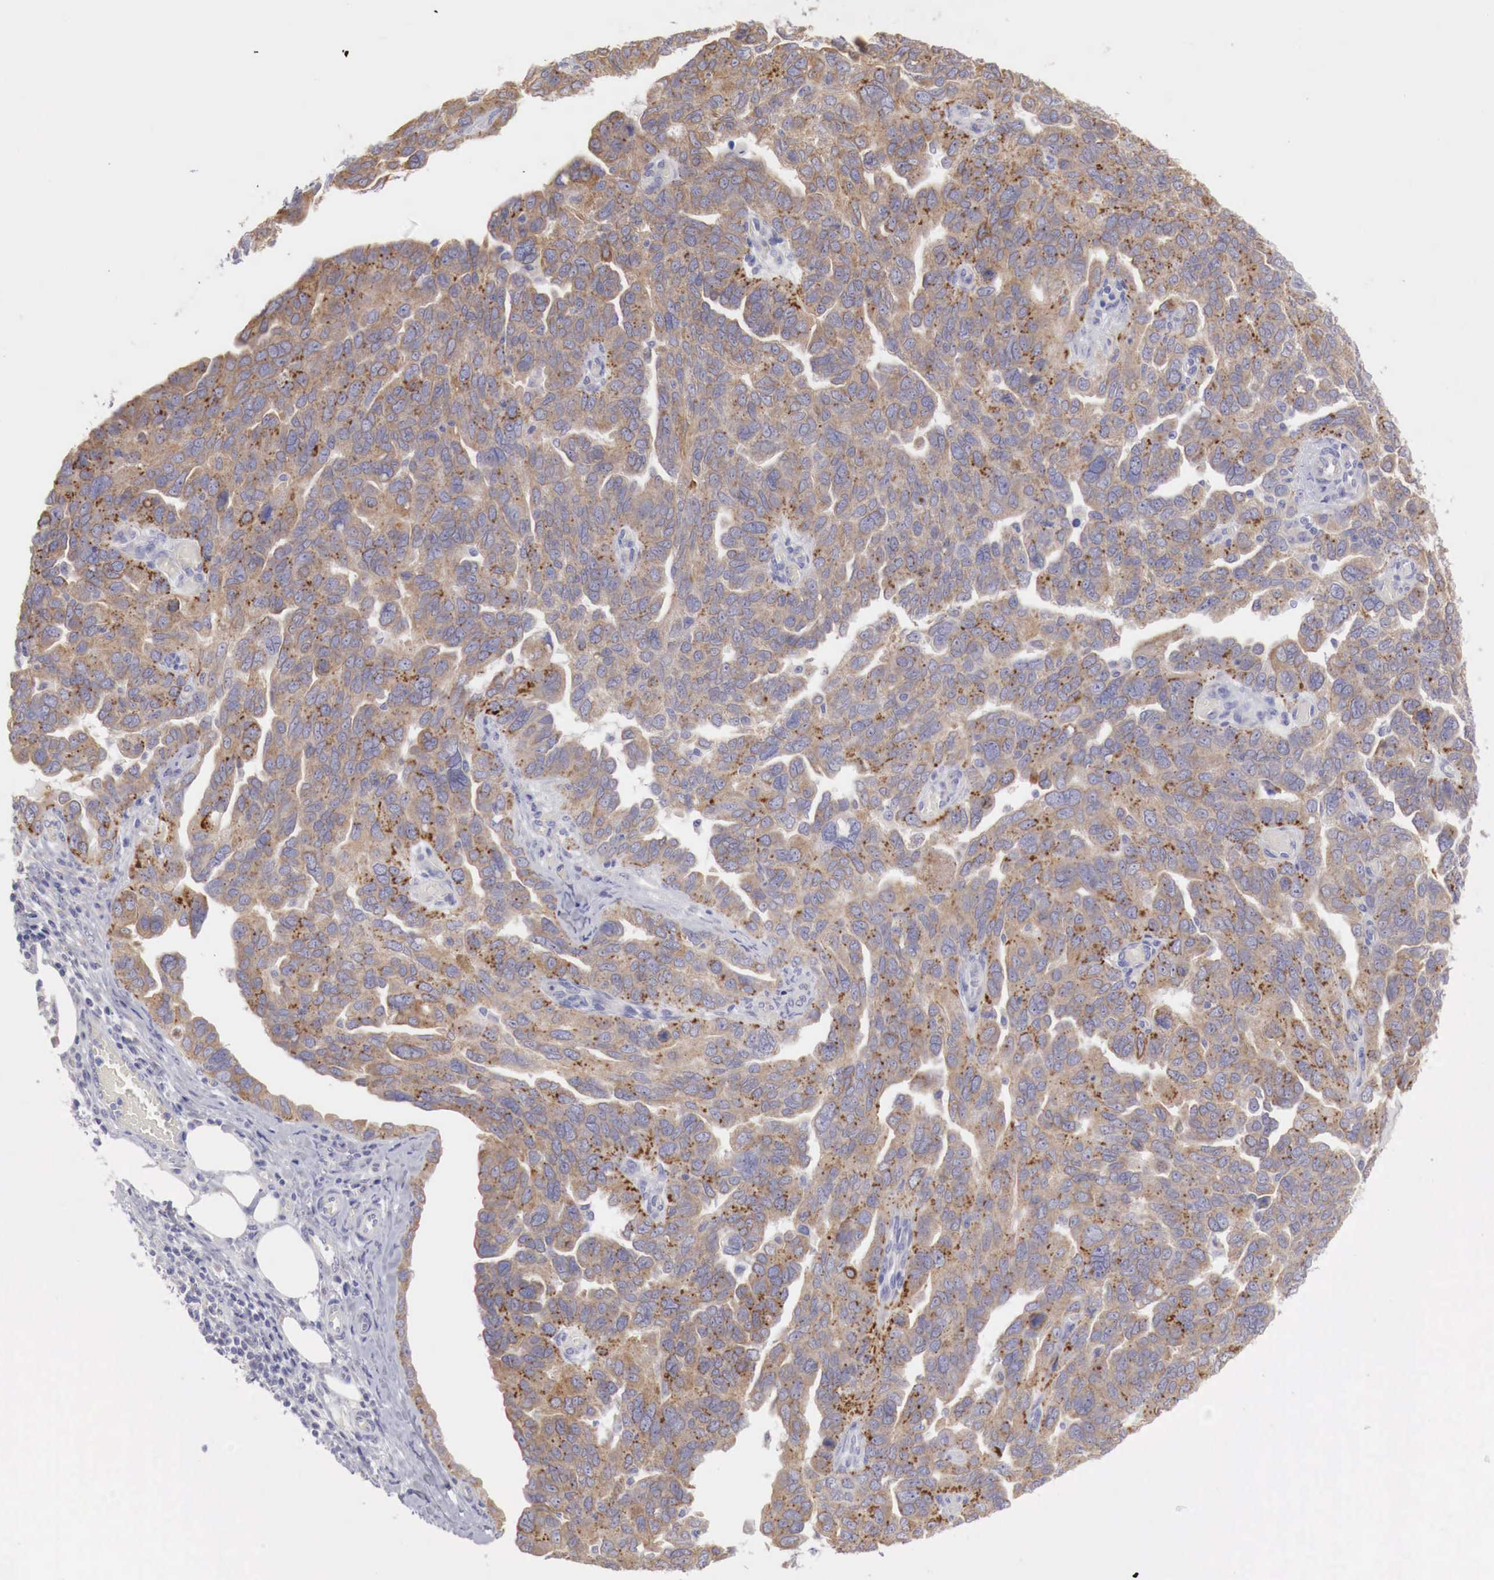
{"staining": {"intensity": "strong", "quantity": ">75%", "location": "cytoplasmic/membranous"}, "tissue": "ovarian cancer", "cell_type": "Tumor cells", "image_type": "cancer", "snomed": [{"axis": "morphology", "description": "Cystadenocarcinoma, serous, NOS"}, {"axis": "topography", "description": "Ovary"}], "caption": "A brown stain highlights strong cytoplasmic/membranous staining of a protein in human ovarian cancer (serous cystadenocarcinoma) tumor cells.", "gene": "NSDHL", "patient": {"sex": "female", "age": 64}}